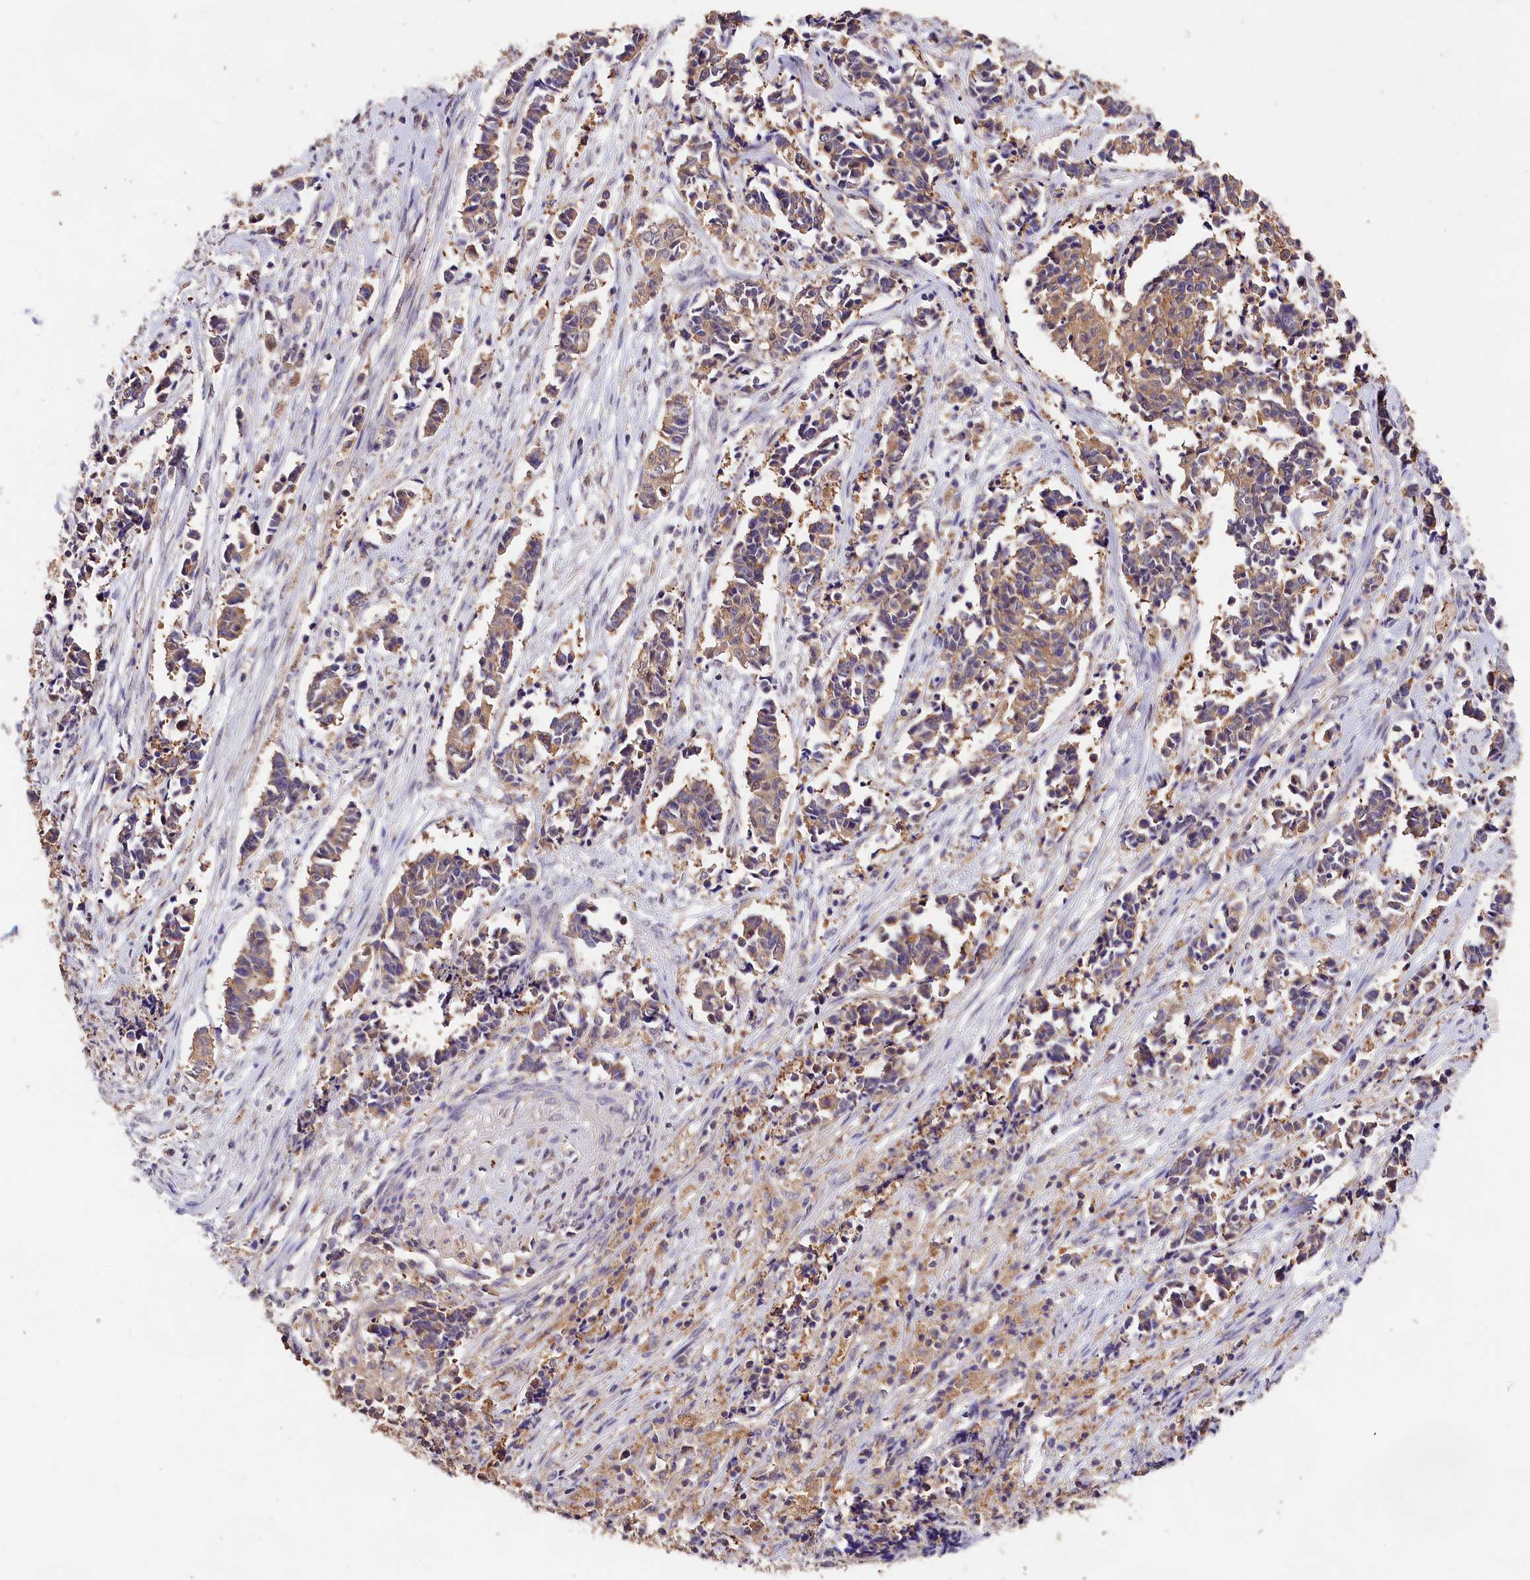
{"staining": {"intensity": "moderate", "quantity": ">75%", "location": "cytoplasmic/membranous"}, "tissue": "cervical cancer", "cell_type": "Tumor cells", "image_type": "cancer", "snomed": [{"axis": "morphology", "description": "Squamous cell carcinoma, NOS"}, {"axis": "topography", "description": "Cervix"}], "caption": "Squamous cell carcinoma (cervical) tissue demonstrates moderate cytoplasmic/membranous expression in about >75% of tumor cells, visualized by immunohistochemistry.", "gene": "OAS3", "patient": {"sex": "female", "age": 35}}